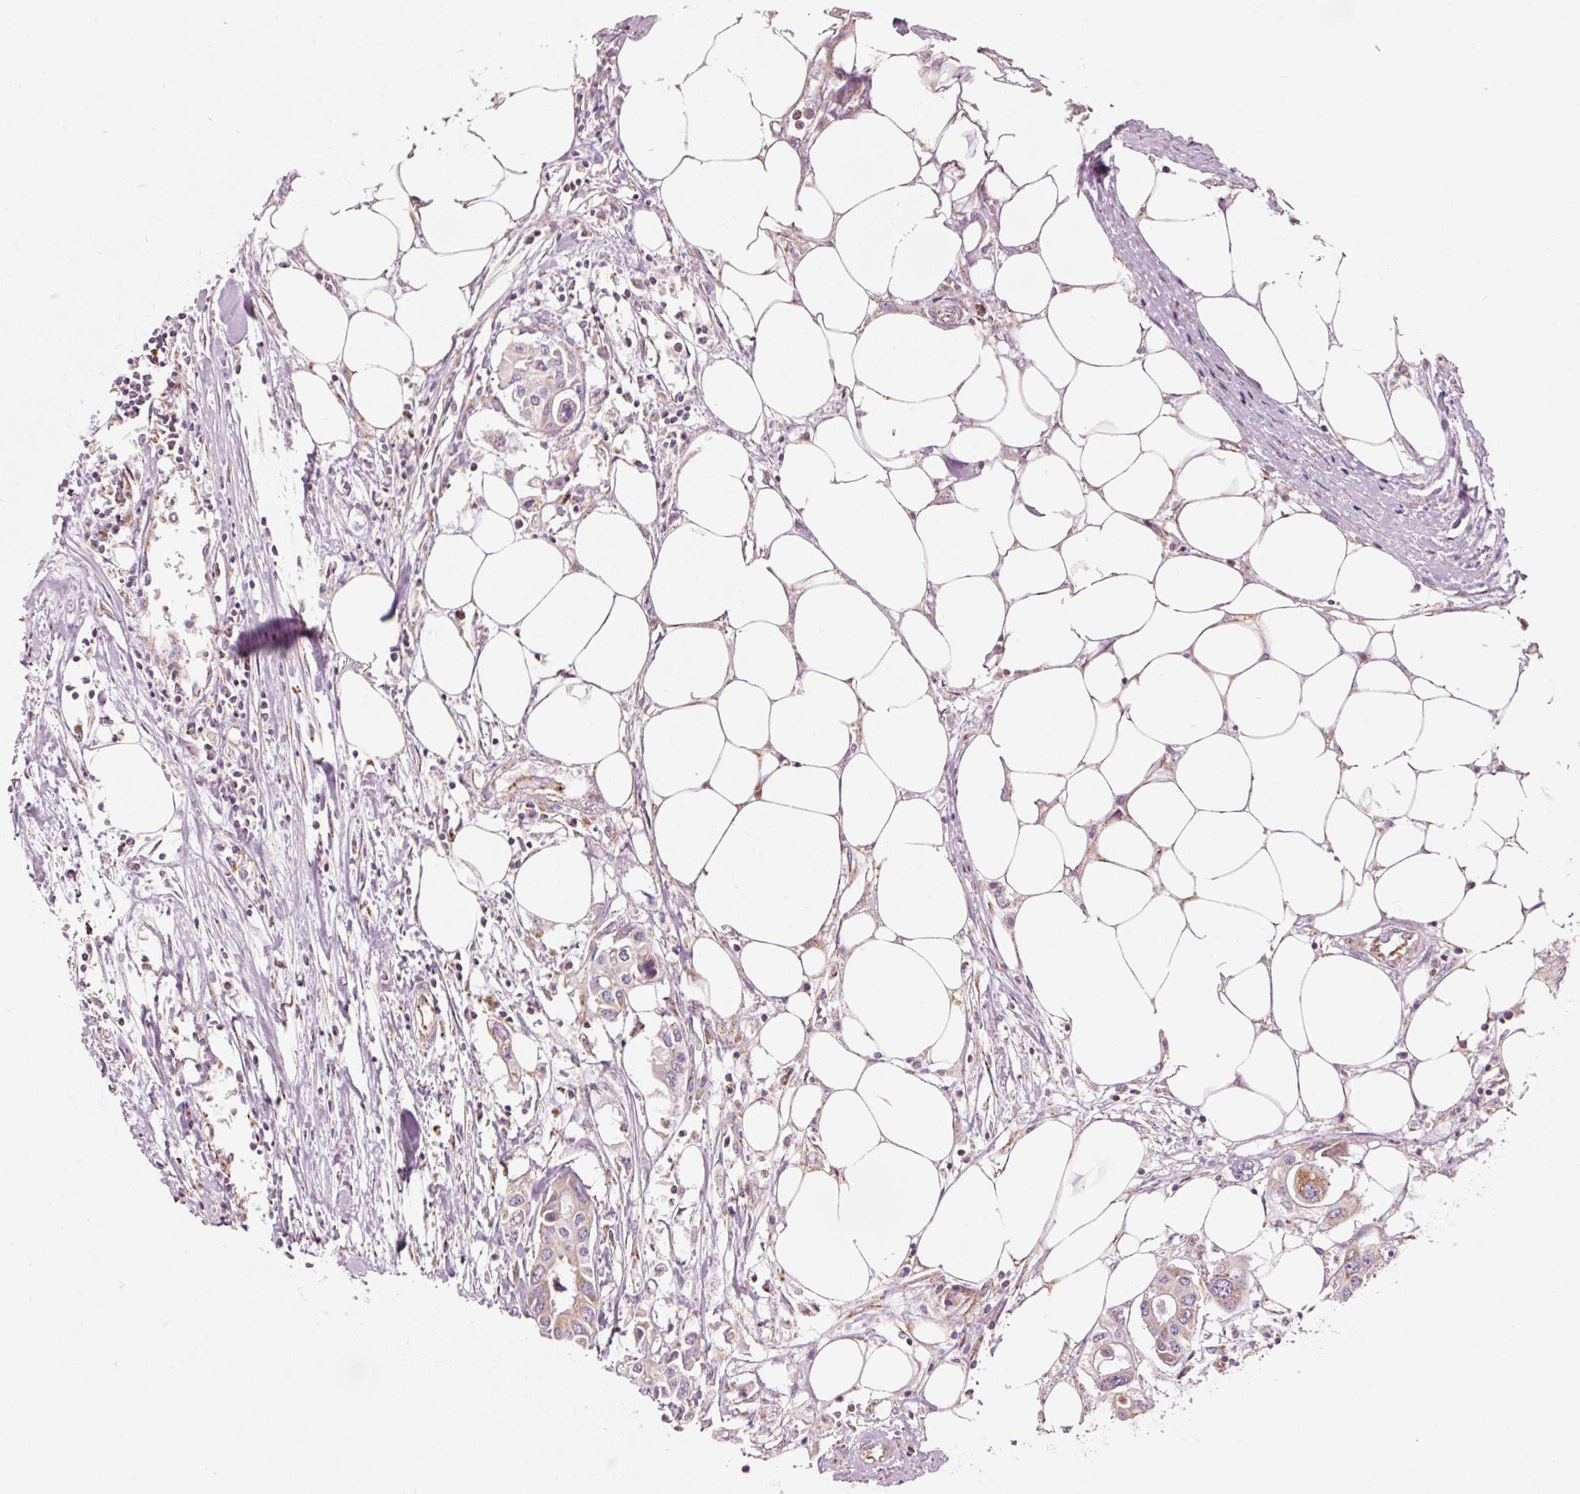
{"staining": {"intensity": "moderate", "quantity": "<25%", "location": "cytoplasmic/membranous"}, "tissue": "colorectal cancer", "cell_type": "Tumor cells", "image_type": "cancer", "snomed": [{"axis": "morphology", "description": "Adenocarcinoma, NOS"}, {"axis": "topography", "description": "Colon"}], "caption": "Human colorectal adenocarcinoma stained for a protein (brown) reveals moderate cytoplasmic/membranous positive staining in approximately <25% of tumor cells.", "gene": "NDUFB4", "patient": {"sex": "male", "age": 77}}